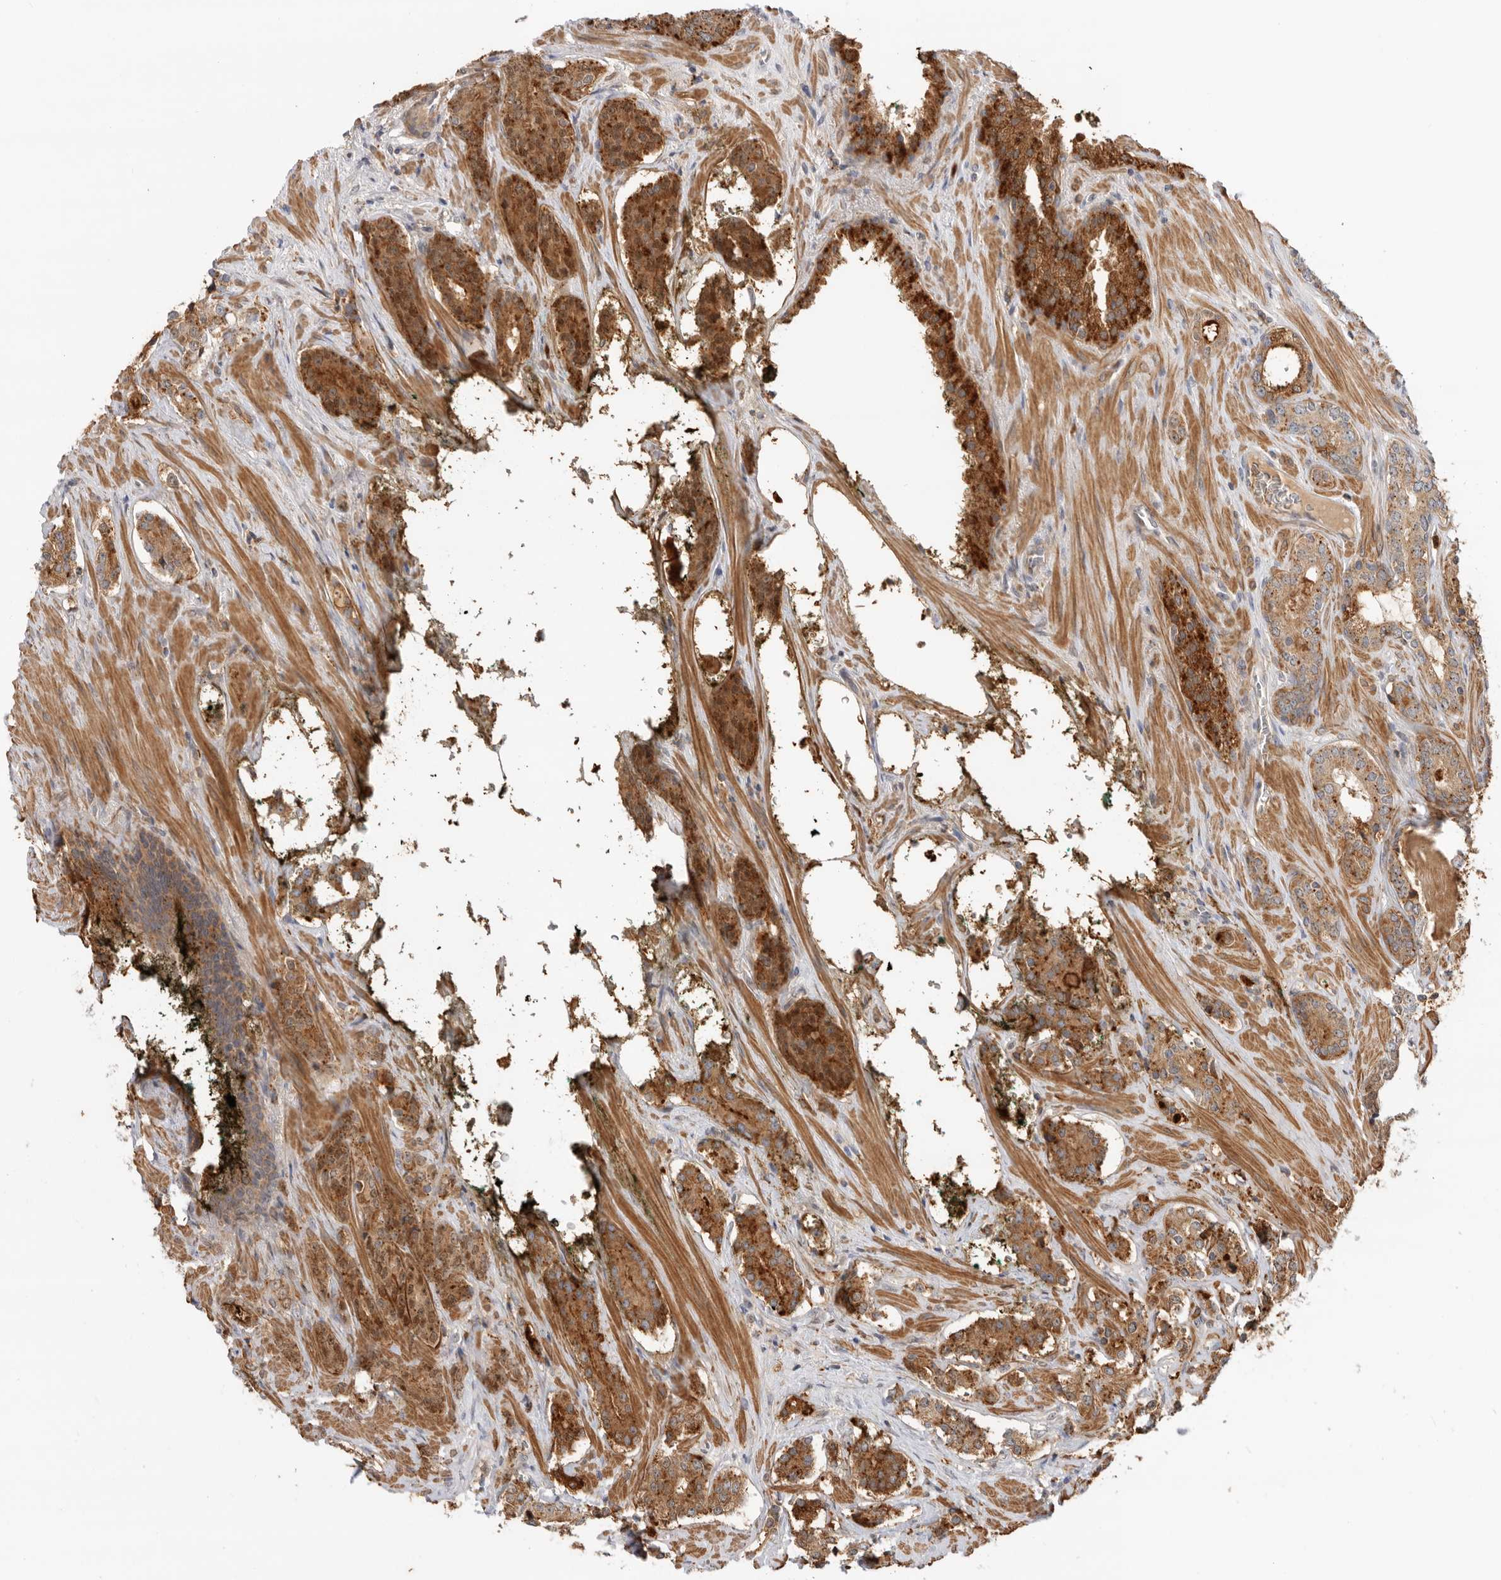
{"staining": {"intensity": "strong", "quantity": ">75%", "location": "cytoplasmic/membranous"}, "tissue": "prostate cancer", "cell_type": "Tumor cells", "image_type": "cancer", "snomed": [{"axis": "morphology", "description": "Adenocarcinoma, High grade"}, {"axis": "topography", "description": "Prostate"}], "caption": "Prostate cancer (adenocarcinoma (high-grade)) stained with immunohistochemistry reveals strong cytoplasmic/membranous staining in about >75% of tumor cells.", "gene": "GNE", "patient": {"sex": "male", "age": 71}}